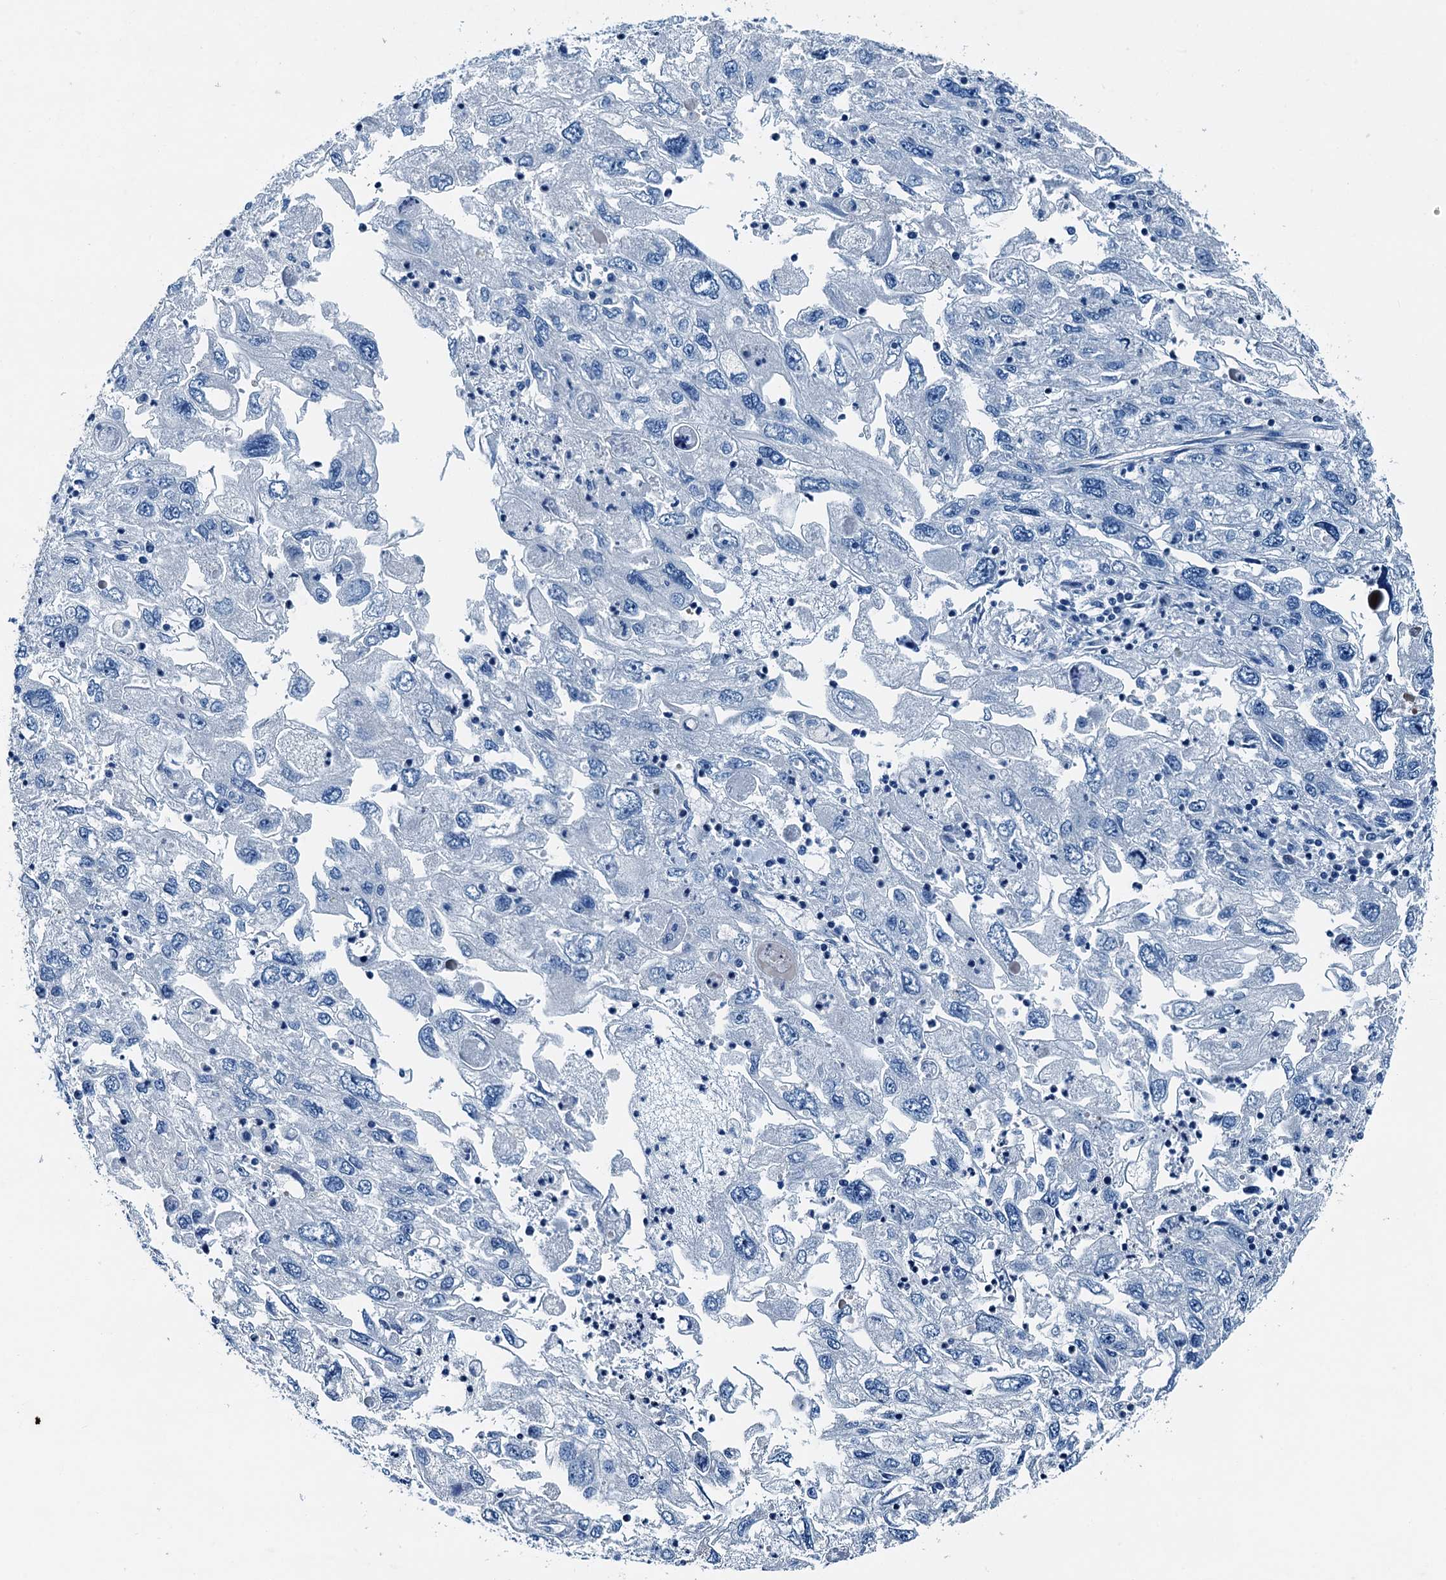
{"staining": {"intensity": "negative", "quantity": "none", "location": "none"}, "tissue": "endometrial cancer", "cell_type": "Tumor cells", "image_type": "cancer", "snomed": [{"axis": "morphology", "description": "Adenocarcinoma, NOS"}, {"axis": "topography", "description": "Endometrium"}], "caption": "DAB (3,3'-diaminobenzidine) immunohistochemical staining of human endometrial cancer demonstrates no significant expression in tumor cells.", "gene": "RAB3IL1", "patient": {"sex": "female", "age": 49}}